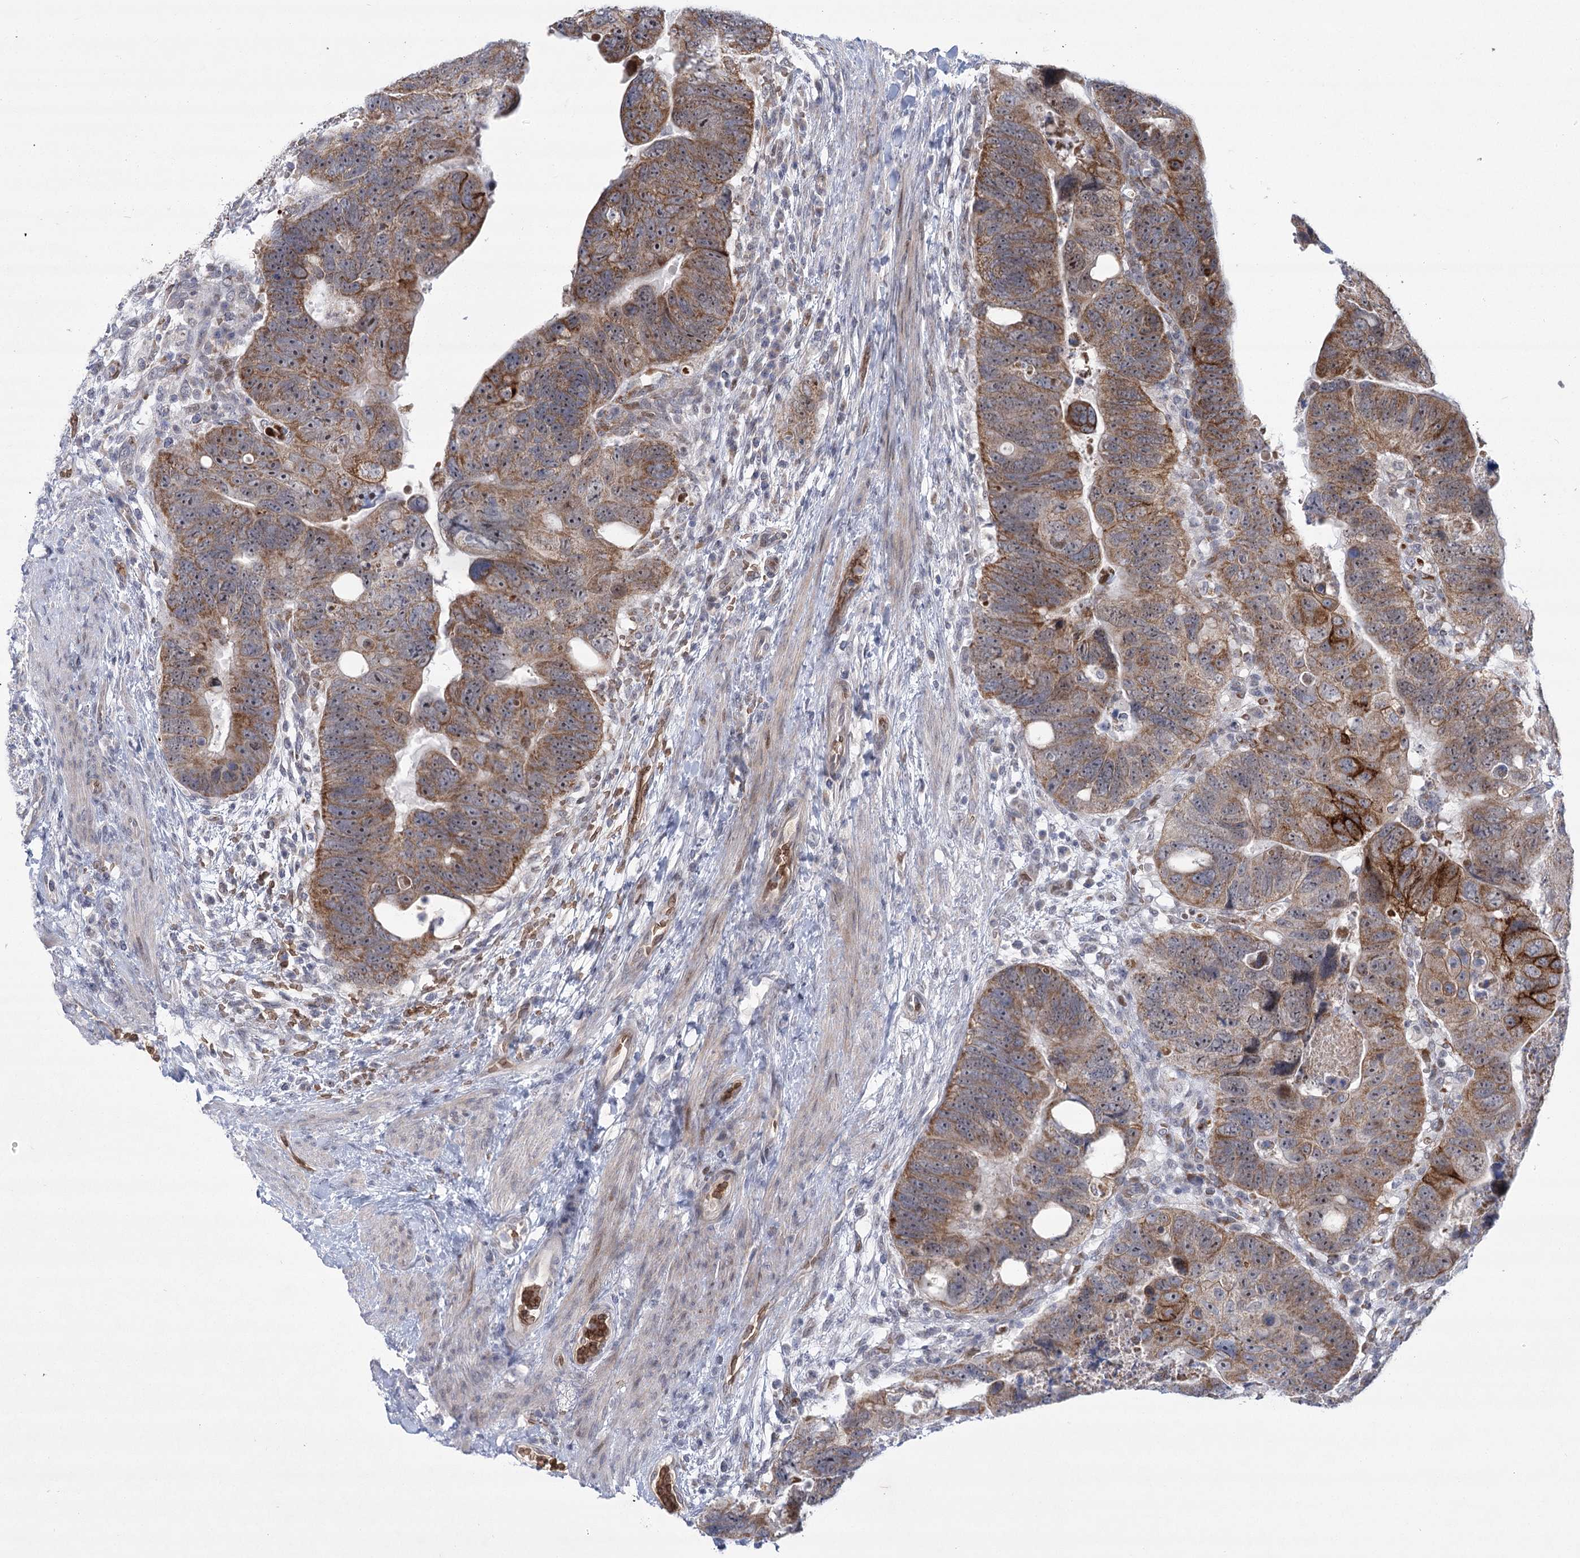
{"staining": {"intensity": "moderate", "quantity": ">75%", "location": "cytoplasmic/membranous"}, "tissue": "colorectal cancer", "cell_type": "Tumor cells", "image_type": "cancer", "snomed": [{"axis": "morphology", "description": "Adenocarcinoma, NOS"}, {"axis": "topography", "description": "Rectum"}], "caption": "Protein staining demonstrates moderate cytoplasmic/membranous staining in approximately >75% of tumor cells in adenocarcinoma (colorectal).", "gene": "NSMCE4A", "patient": {"sex": "male", "age": 59}}